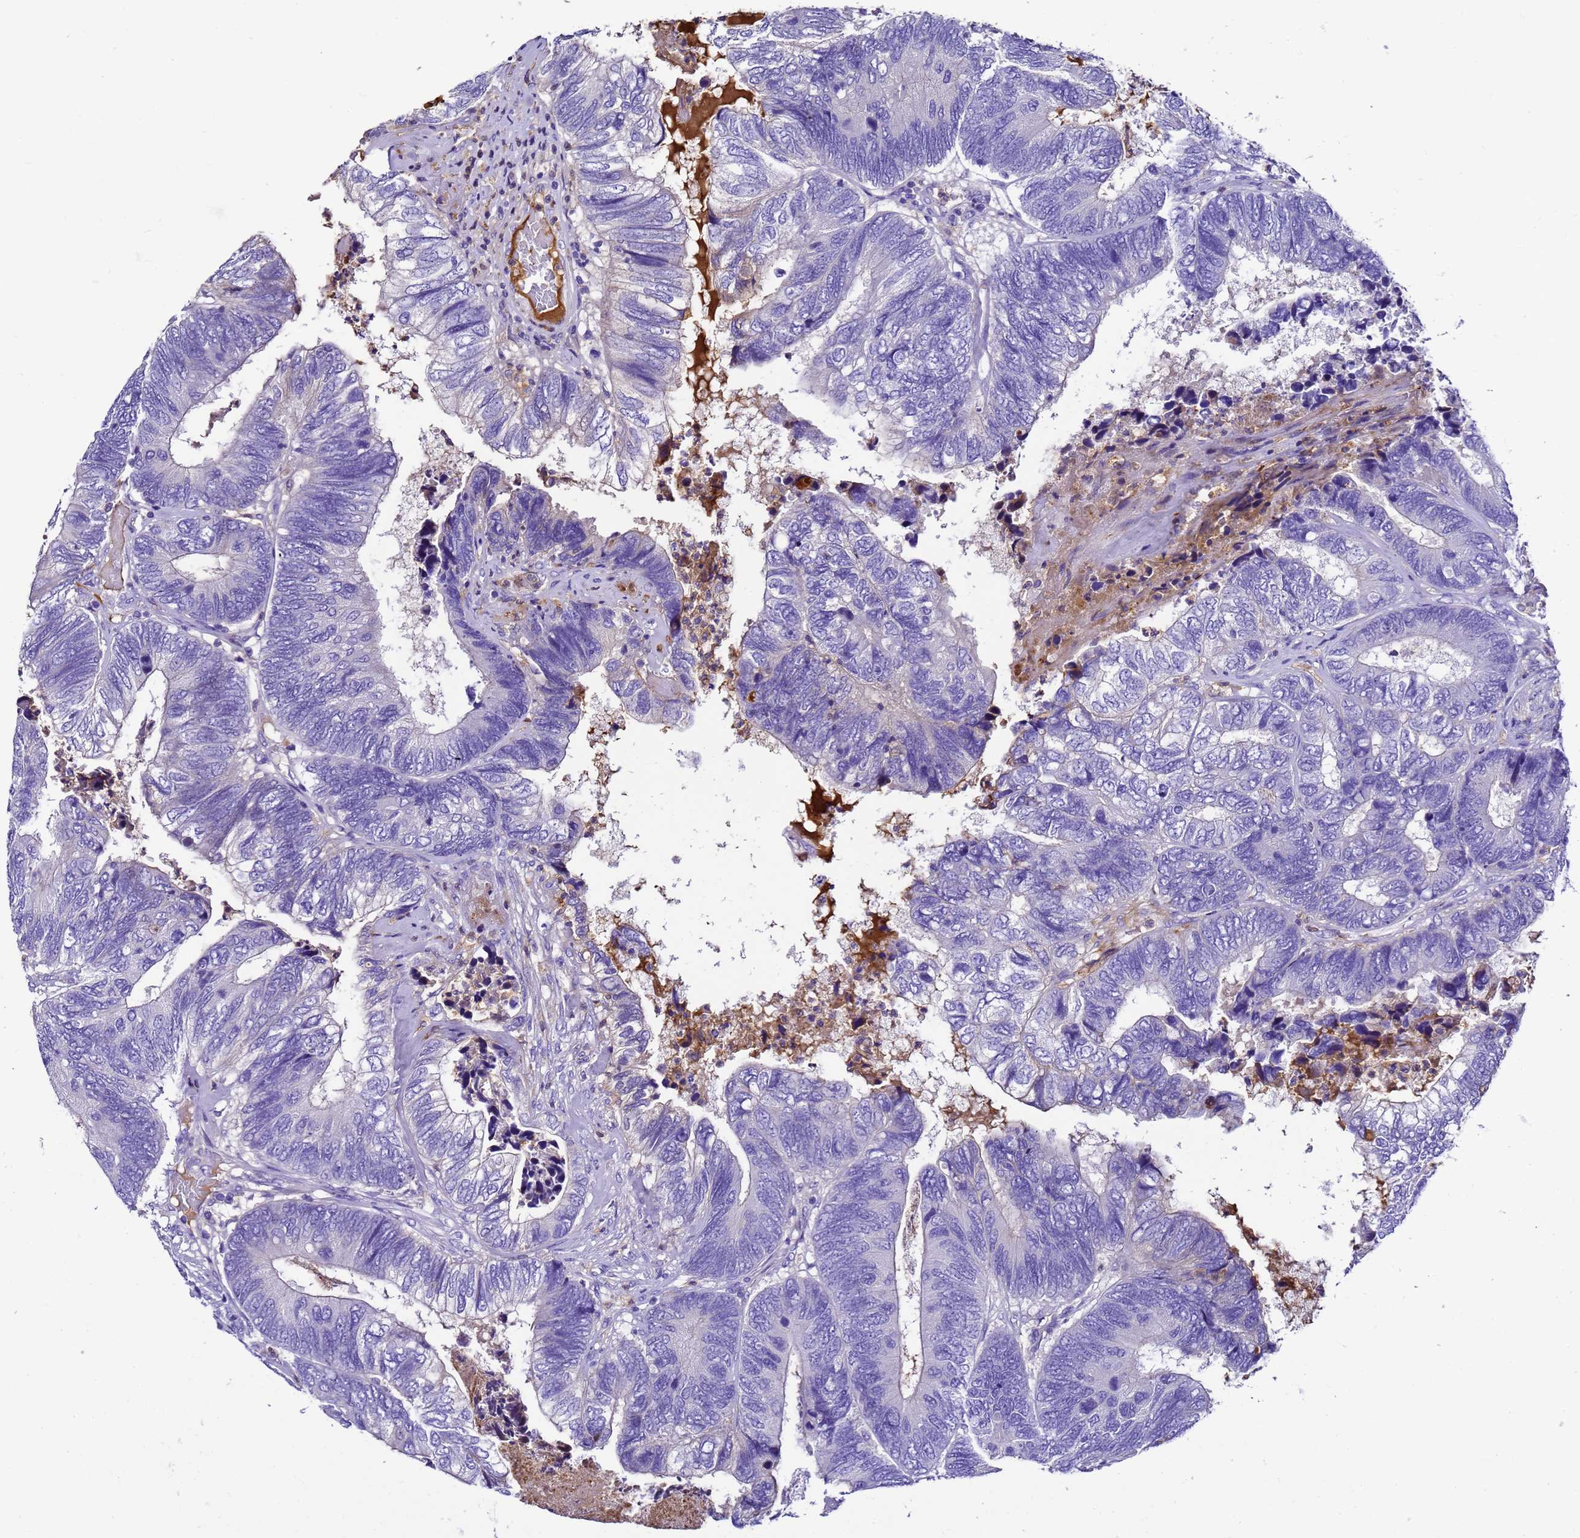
{"staining": {"intensity": "negative", "quantity": "none", "location": "none"}, "tissue": "colorectal cancer", "cell_type": "Tumor cells", "image_type": "cancer", "snomed": [{"axis": "morphology", "description": "Adenocarcinoma, NOS"}, {"axis": "topography", "description": "Colon"}], "caption": "Colorectal cancer (adenocarcinoma) was stained to show a protein in brown. There is no significant expression in tumor cells.", "gene": "UGT2A1", "patient": {"sex": "female", "age": 67}}